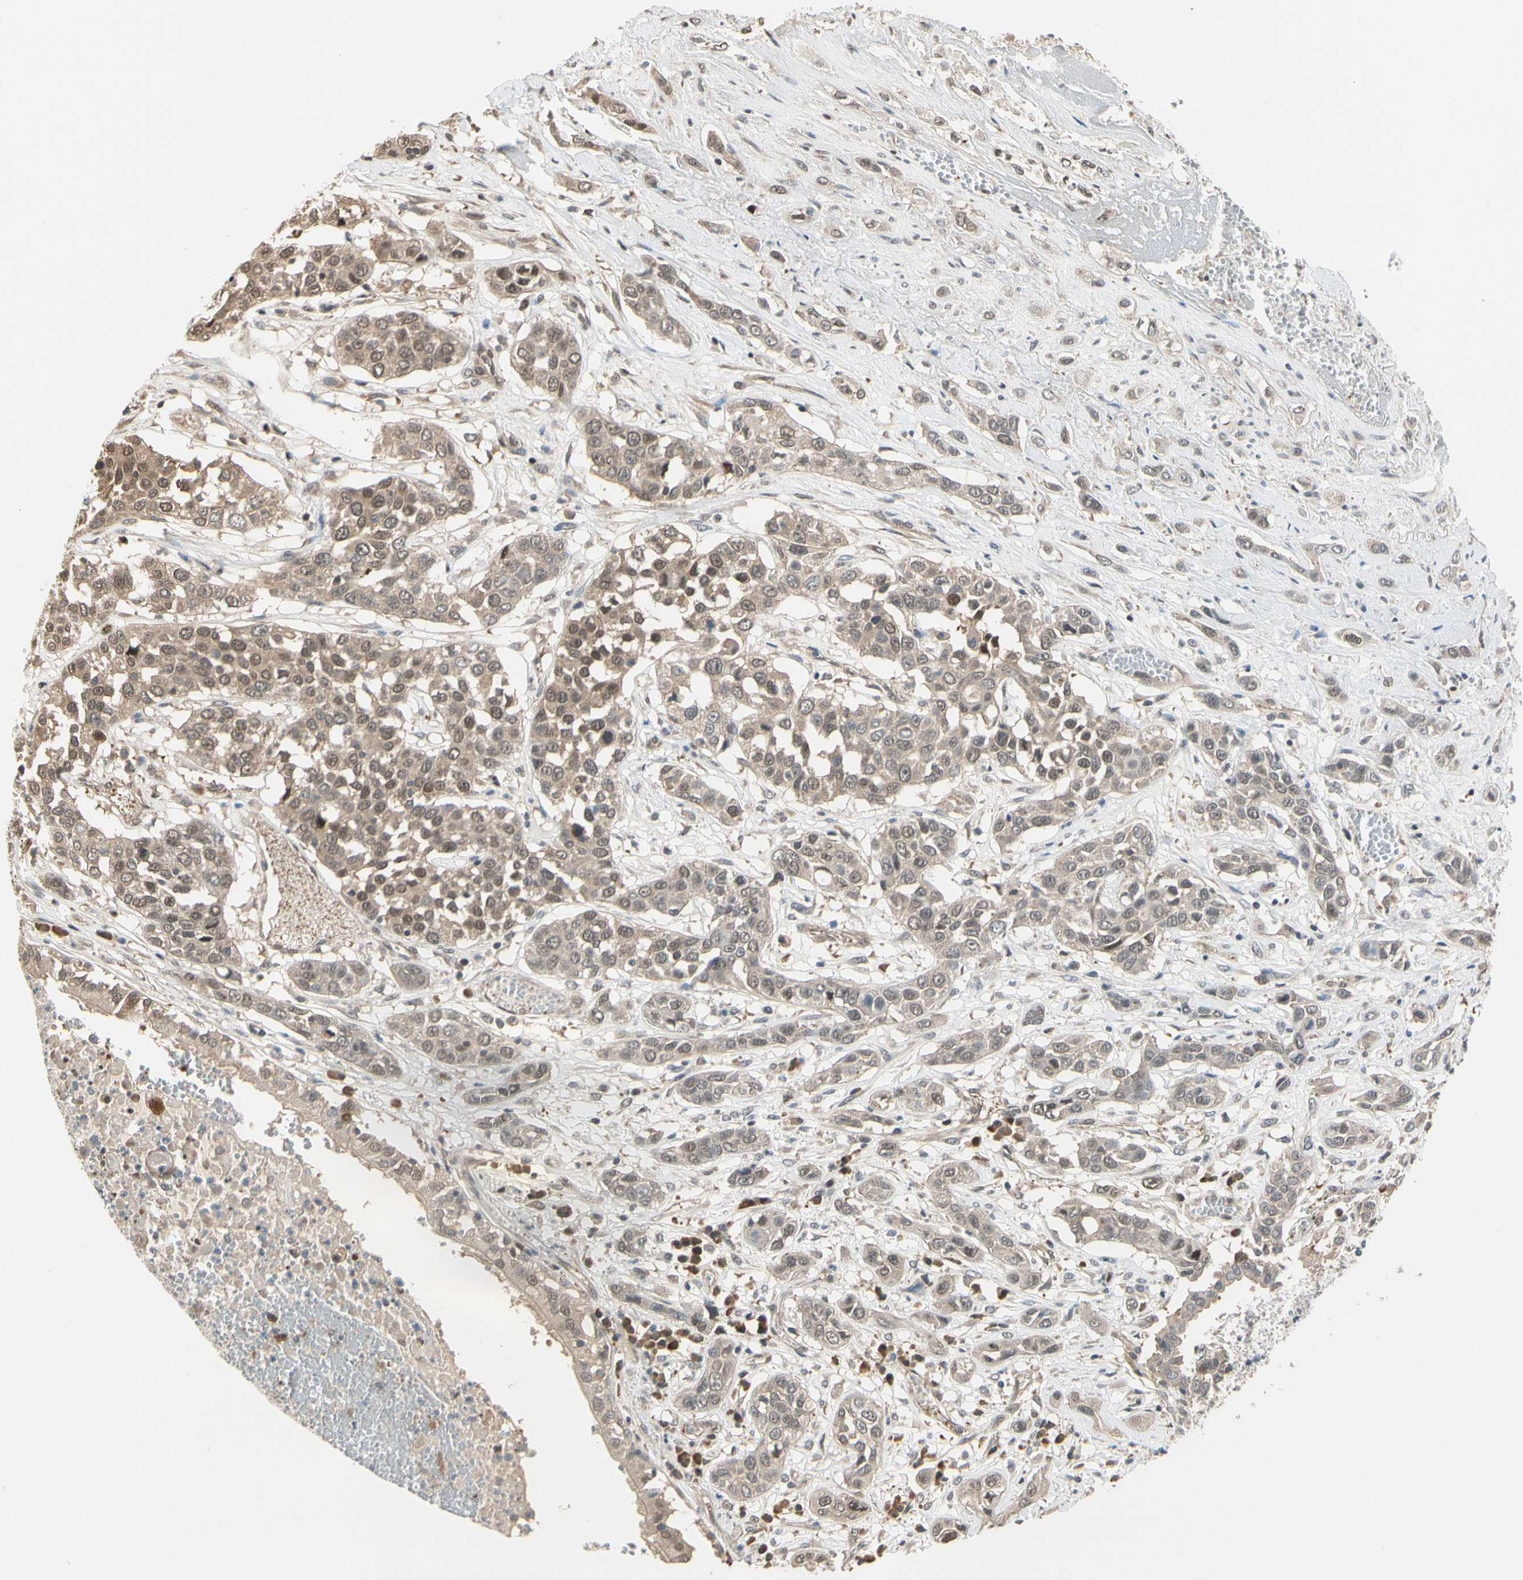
{"staining": {"intensity": "moderate", "quantity": ">75%", "location": "cytoplasmic/membranous,nuclear"}, "tissue": "lung cancer", "cell_type": "Tumor cells", "image_type": "cancer", "snomed": [{"axis": "morphology", "description": "Squamous cell carcinoma, NOS"}, {"axis": "topography", "description": "Lung"}], "caption": "Moderate cytoplasmic/membranous and nuclear expression is present in approximately >75% of tumor cells in squamous cell carcinoma (lung).", "gene": "RASGRF1", "patient": {"sex": "male", "age": 71}}